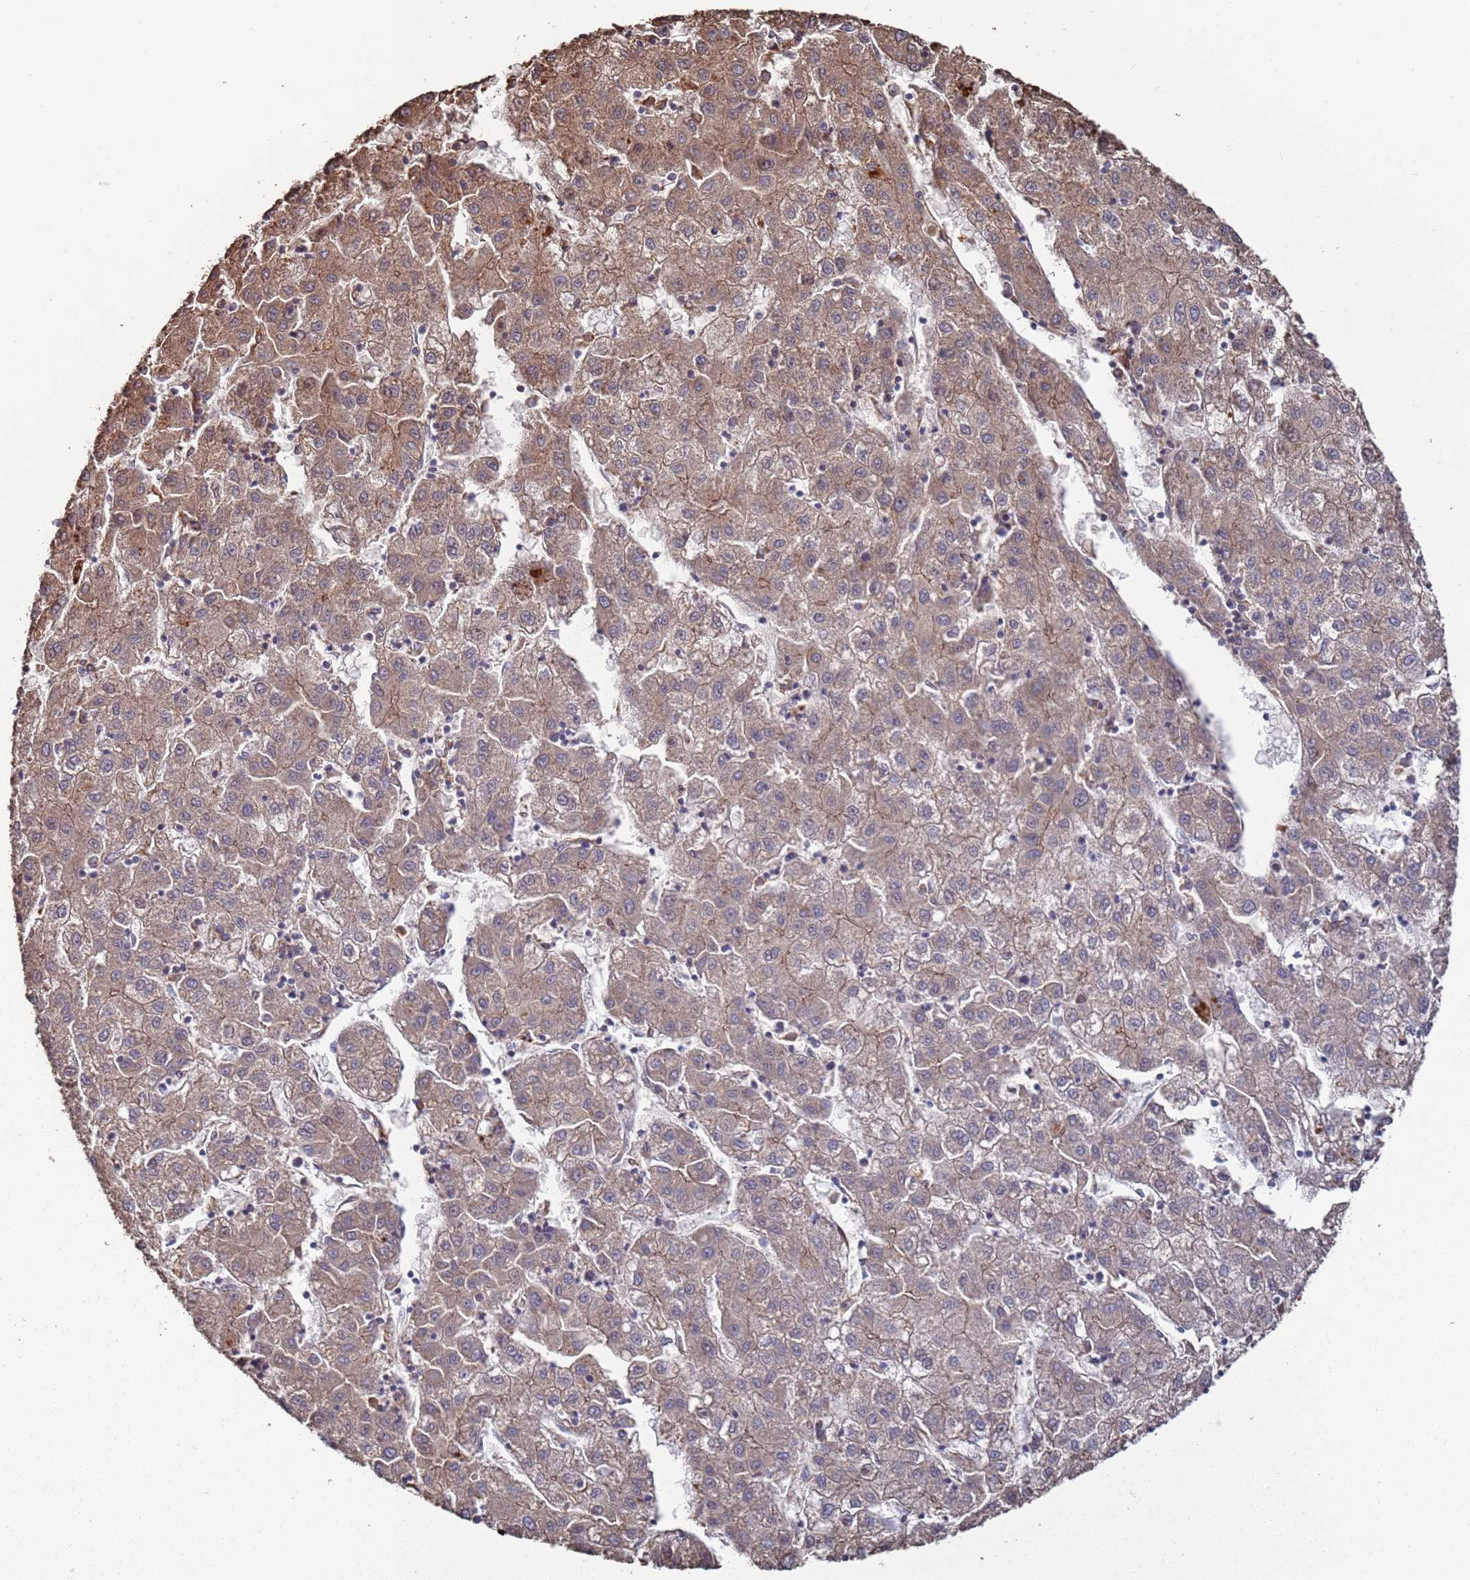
{"staining": {"intensity": "moderate", "quantity": ">75%", "location": "cytoplasmic/membranous"}, "tissue": "liver cancer", "cell_type": "Tumor cells", "image_type": "cancer", "snomed": [{"axis": "morphology", "description": "Carcinoma, Hepatocellular, NOS"}, {"axis": "topography", "description": "Liver"}], "caption": "Brown immunohistochemical staining in liver cancer (hepatocellular carcinoma) reveals moderate cytoplasmic/membranous staining in approximately >75% of tumor cells. The staining was performed using DAB, with brown indicating positive protein expression. Nuclei are stained blue with hematoxylin.", "gene": "LACC1", "patient": {"sex": "male", "age": 72}}